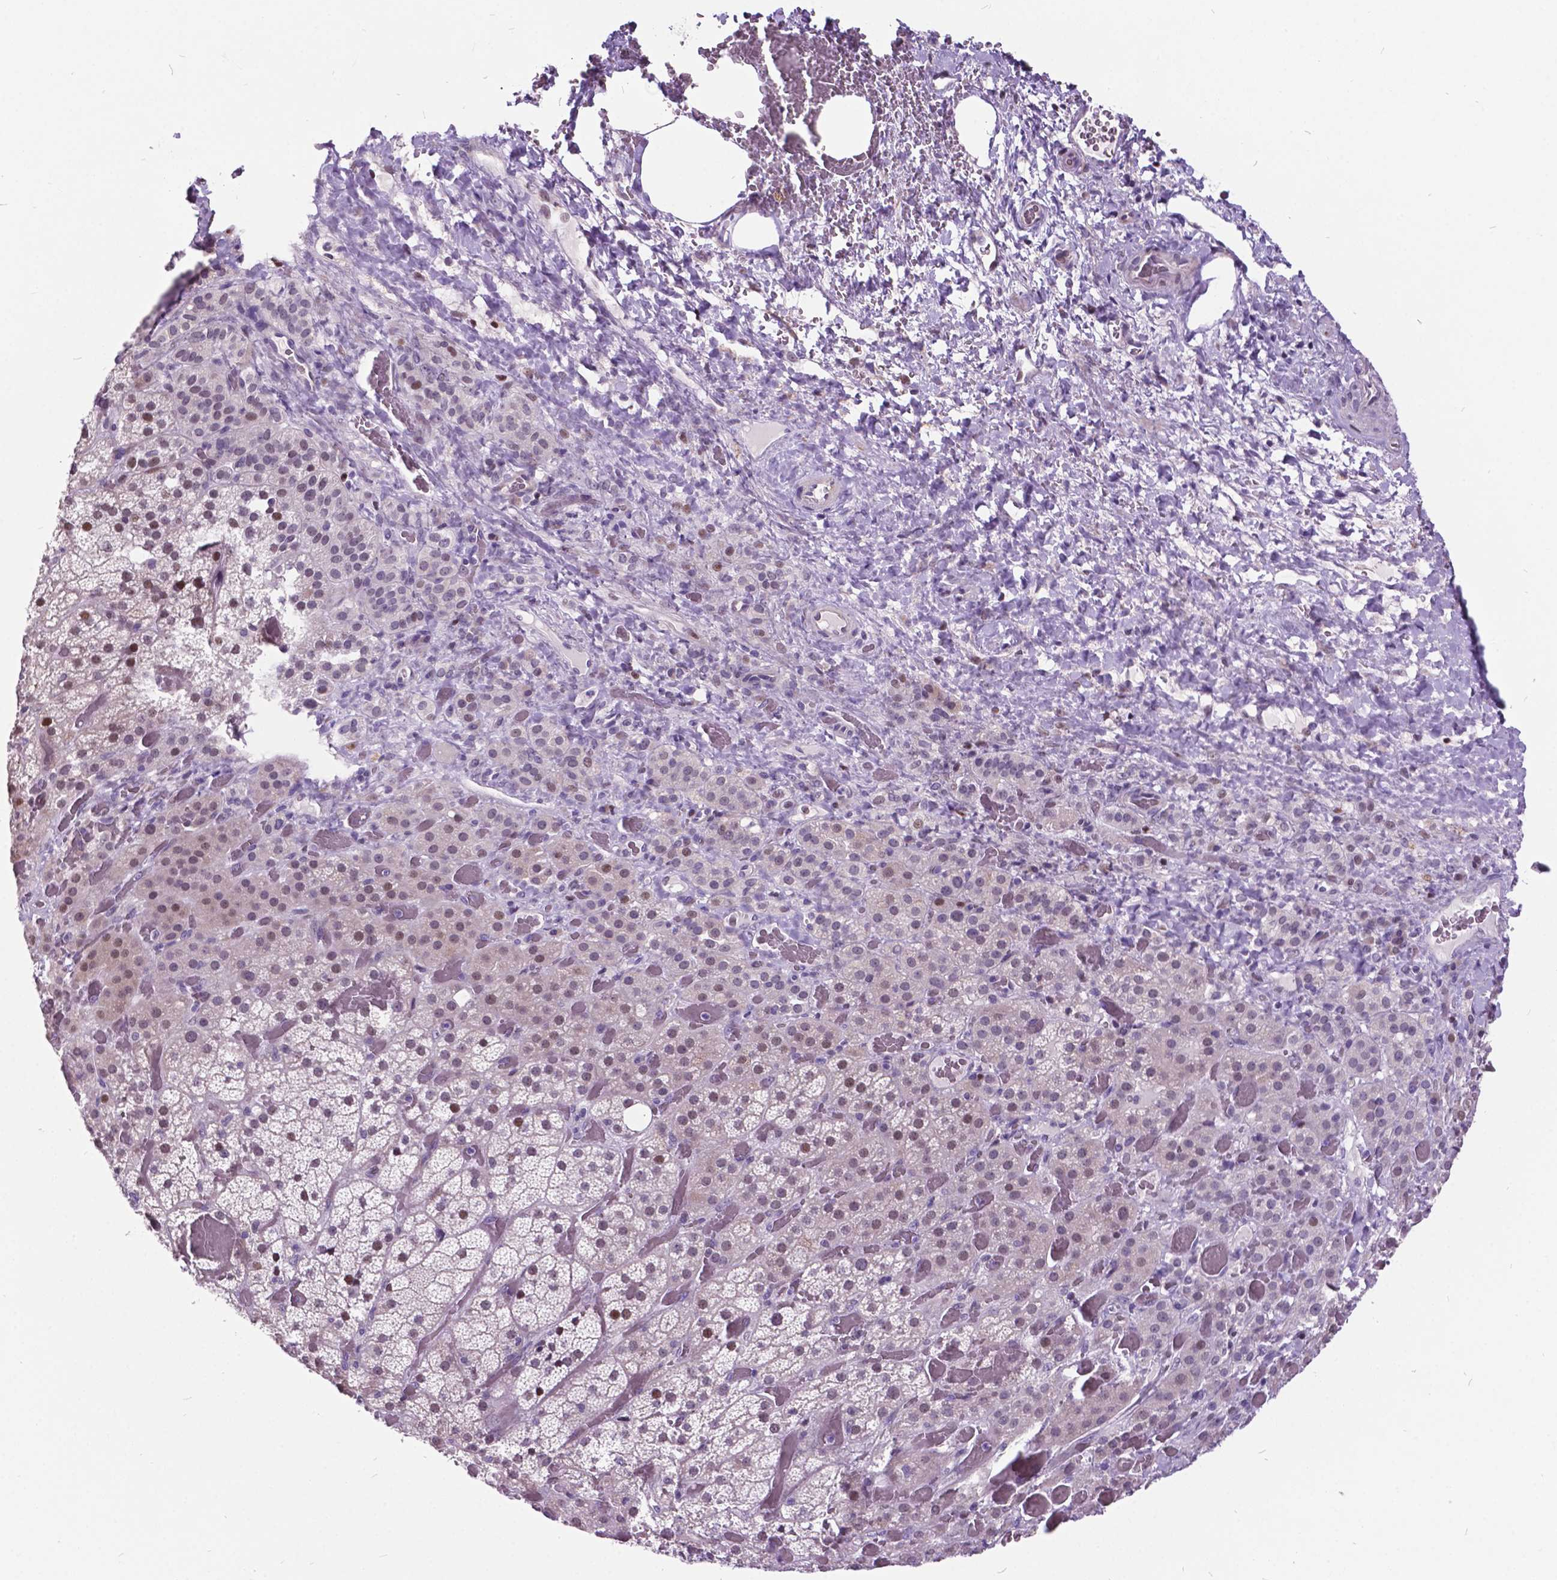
{"staining": {"intensity": "moderate", "quantity": "25%-75%", "location": "nuclear"}, "tissue": "adrenal gland", "cell_type": "Glandular cells", "image_type": "normal", "snomed": [{"axis": "morphology", "description": "Normal tissue, NOS"}, {"axis": "topography", "description": "Adrenal gland"}], "caption": "This is a histology image of IHC staining of unremarkable adrenal gland, which shows moderate expression in the nuclear of glandular cells.", "gene": "DPF3", "patient": {"sex": "male", "age": 57}}